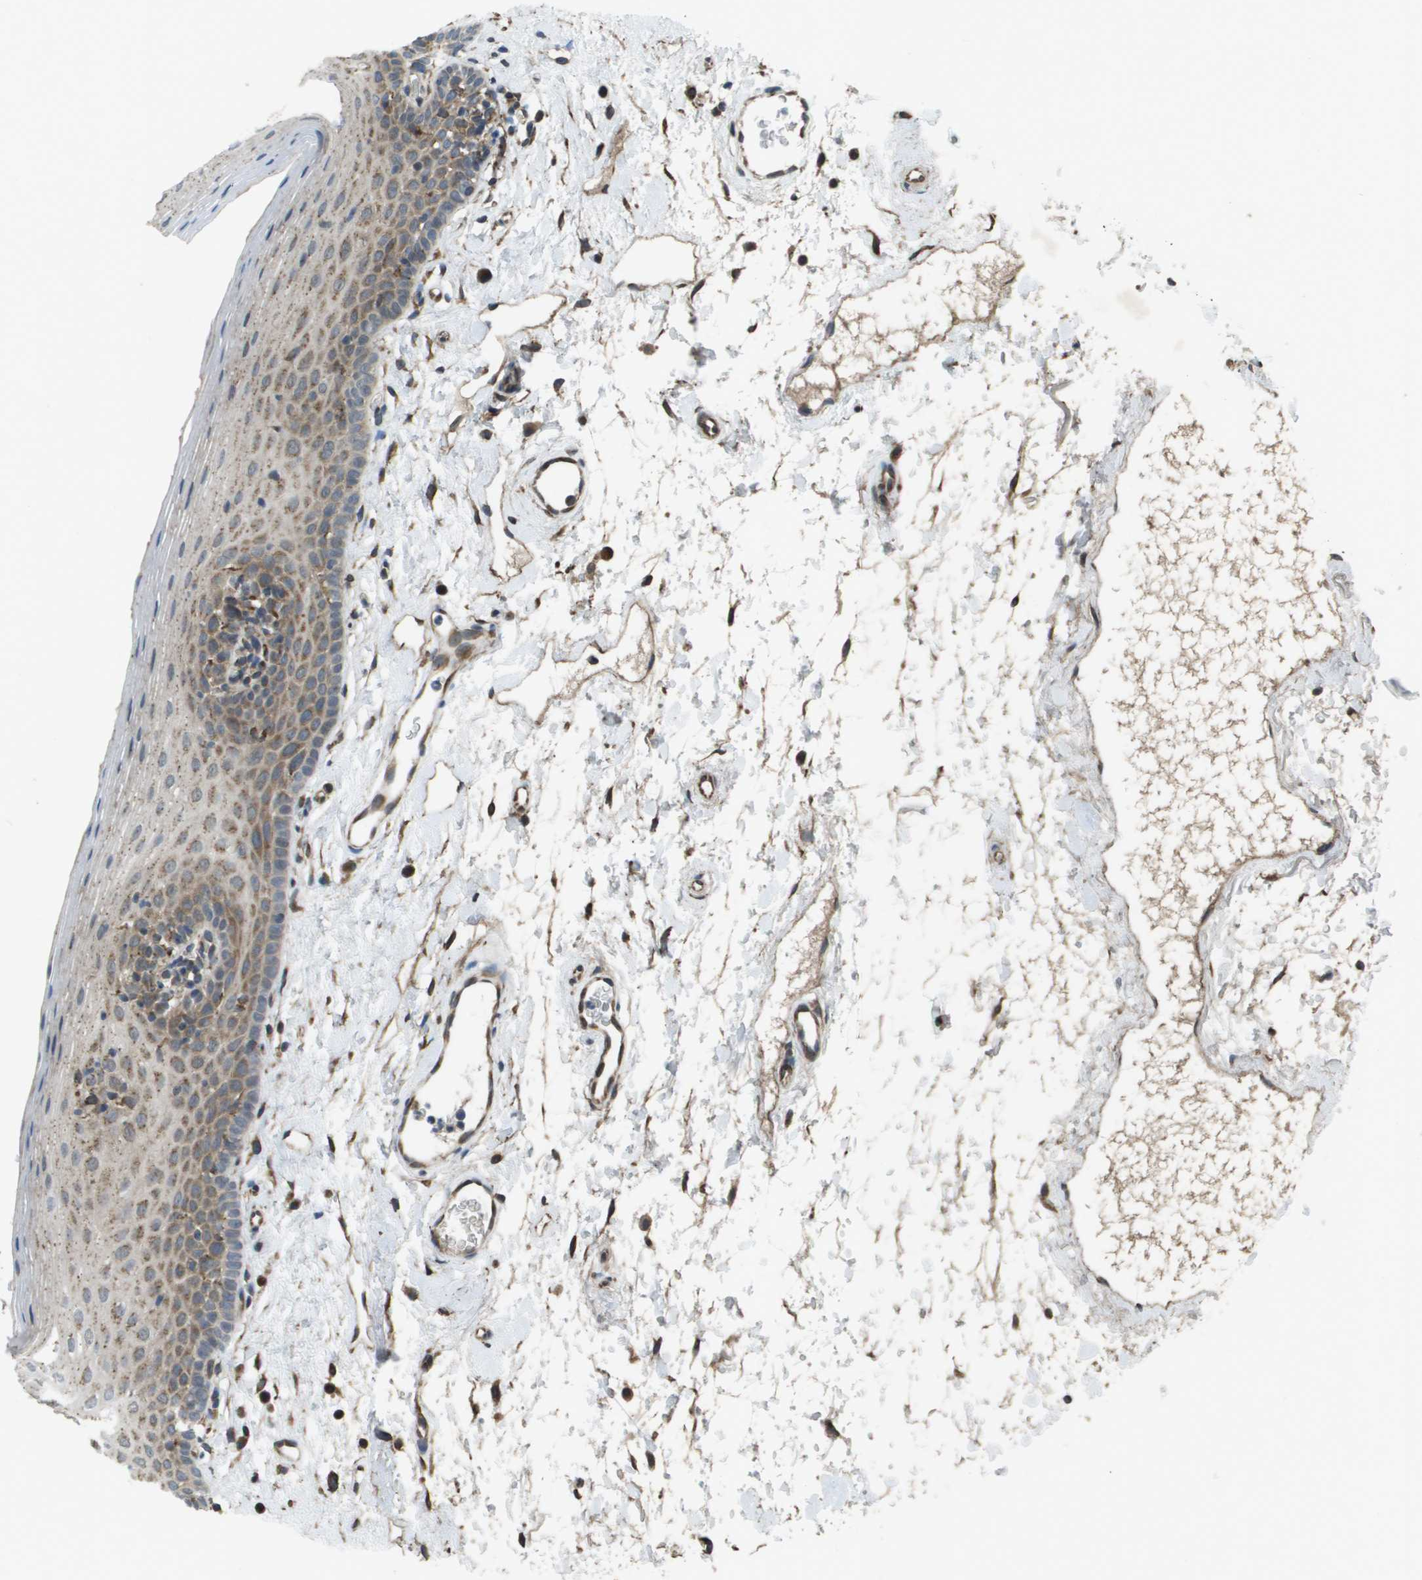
{"staining": {"intensity": "weak", "quantity": ">75%", "location": "cytoplasmic/membranous"}, "tissue": "oral mucosa", "cell_type": "Squamous epithelial cells", "image_type": "normal", "snomed": [{"axis": "morphology", "description": "Normal tissue, NOS"}, {"axis": "topography", "description": "Oral tissue"}], "caption": "This histopathology image displays IHC staining of unremarkable human oral mucosa, with low weak cytoplasmic/membranous positivity in about >75% of squamous epithelial cells.", "gene": "CLCN2", "patient": {"sex": "male", "age": 66}}